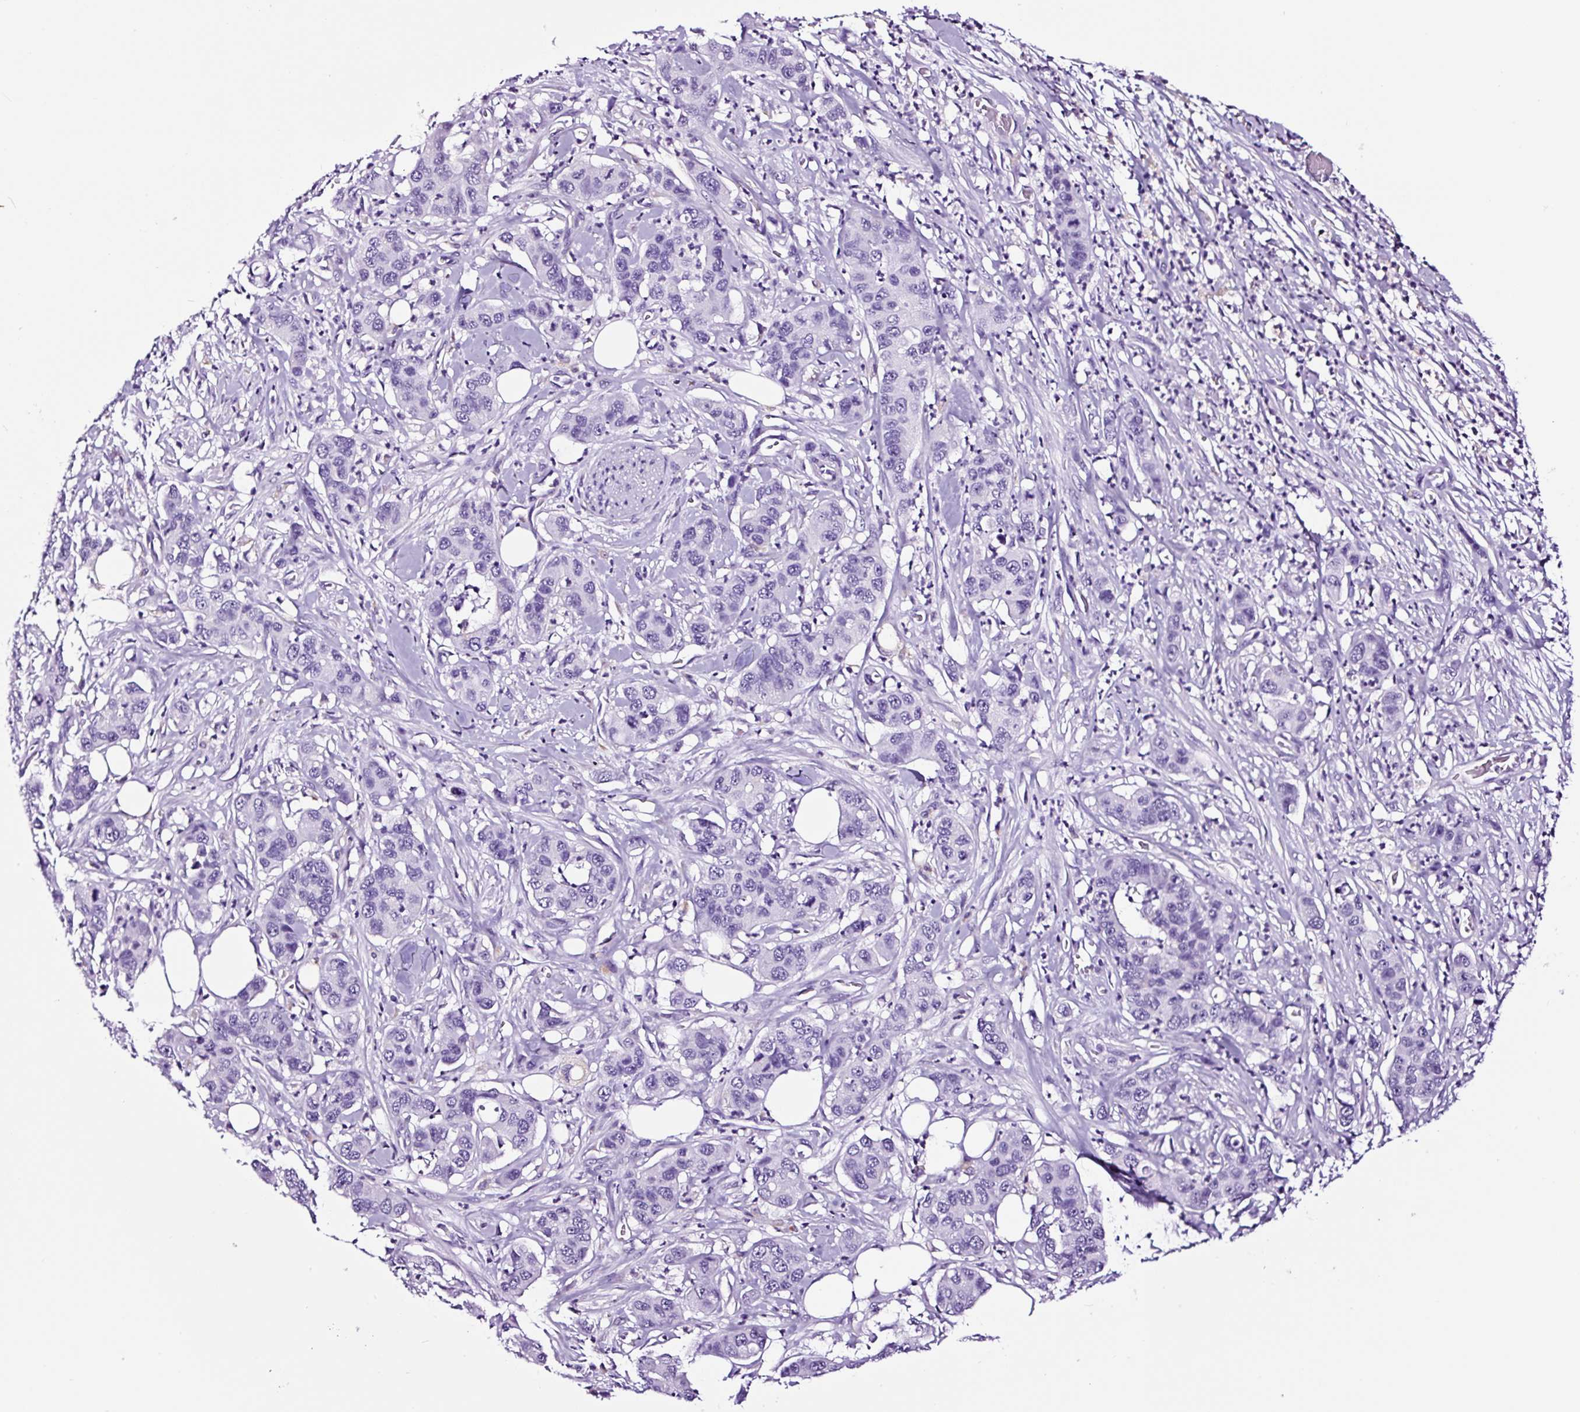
{"staining": {"intensity": "negative", "quantity": "none", "location": "none"}, "tissue": "pancreatic cancer", "cell_type": "Tumor cells", "image_type": "cancer", "snomed": [{"axis": "morphology", "description": "Adenocarcinoma, NOS"}, {"axis": "topography", "description": "Pancreas"}], "caption": "This is a photomicrograph of immunohistochemistry staining of pancreatic cancer, which shows no staining in tumor cells.", "gene": "FBXL7", "patient": {"sex": "male", "age": 73}}